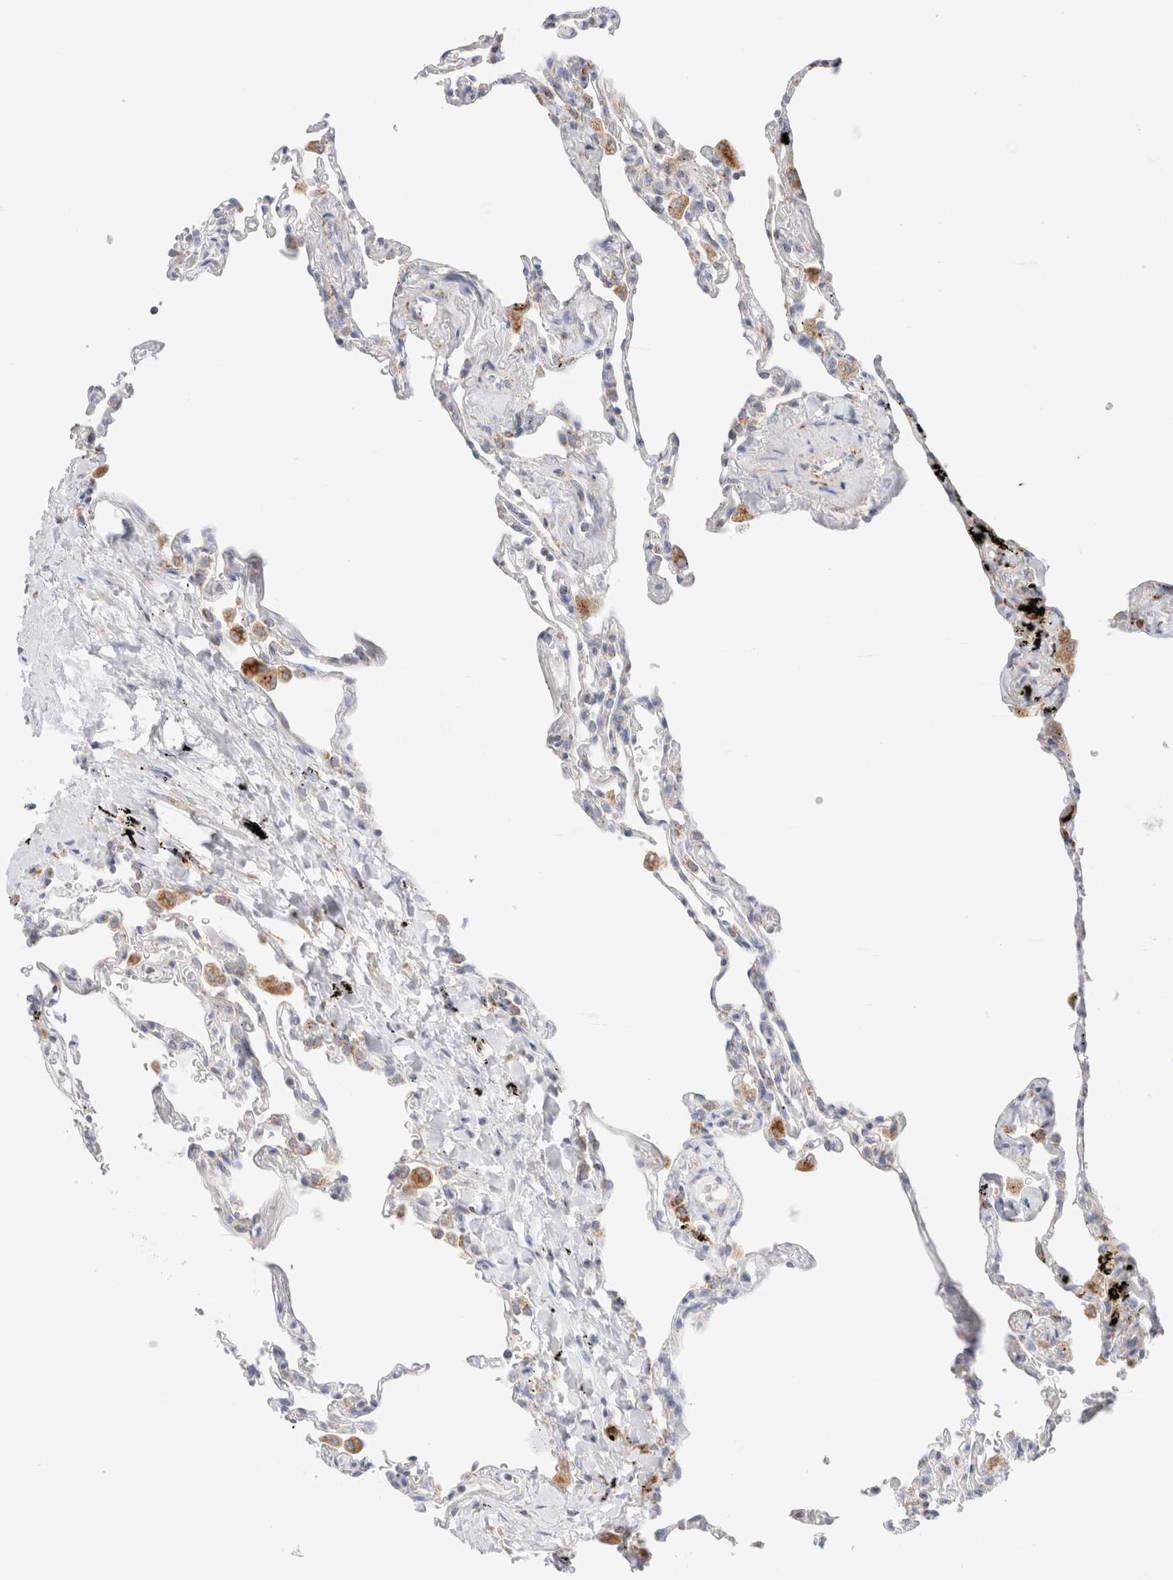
{"staining": {"intensity": "negative", "quantity": "none", "location": "none"}, "tissue": "lung", "cell_type": "Alveolar cells", "image_type": "normal", "snomed": [{"axis": "morphology", "description": "Normal tissue, NOS"}, {"axis": "topography", "description": "Lung"}], "caption": "DAB immunohistochemical staining of unremarkable human lung displays no significant positivity in alveolar cells.", "gene": "ATP6V1C1", "patient": {"sex": "male", "age": 59}}